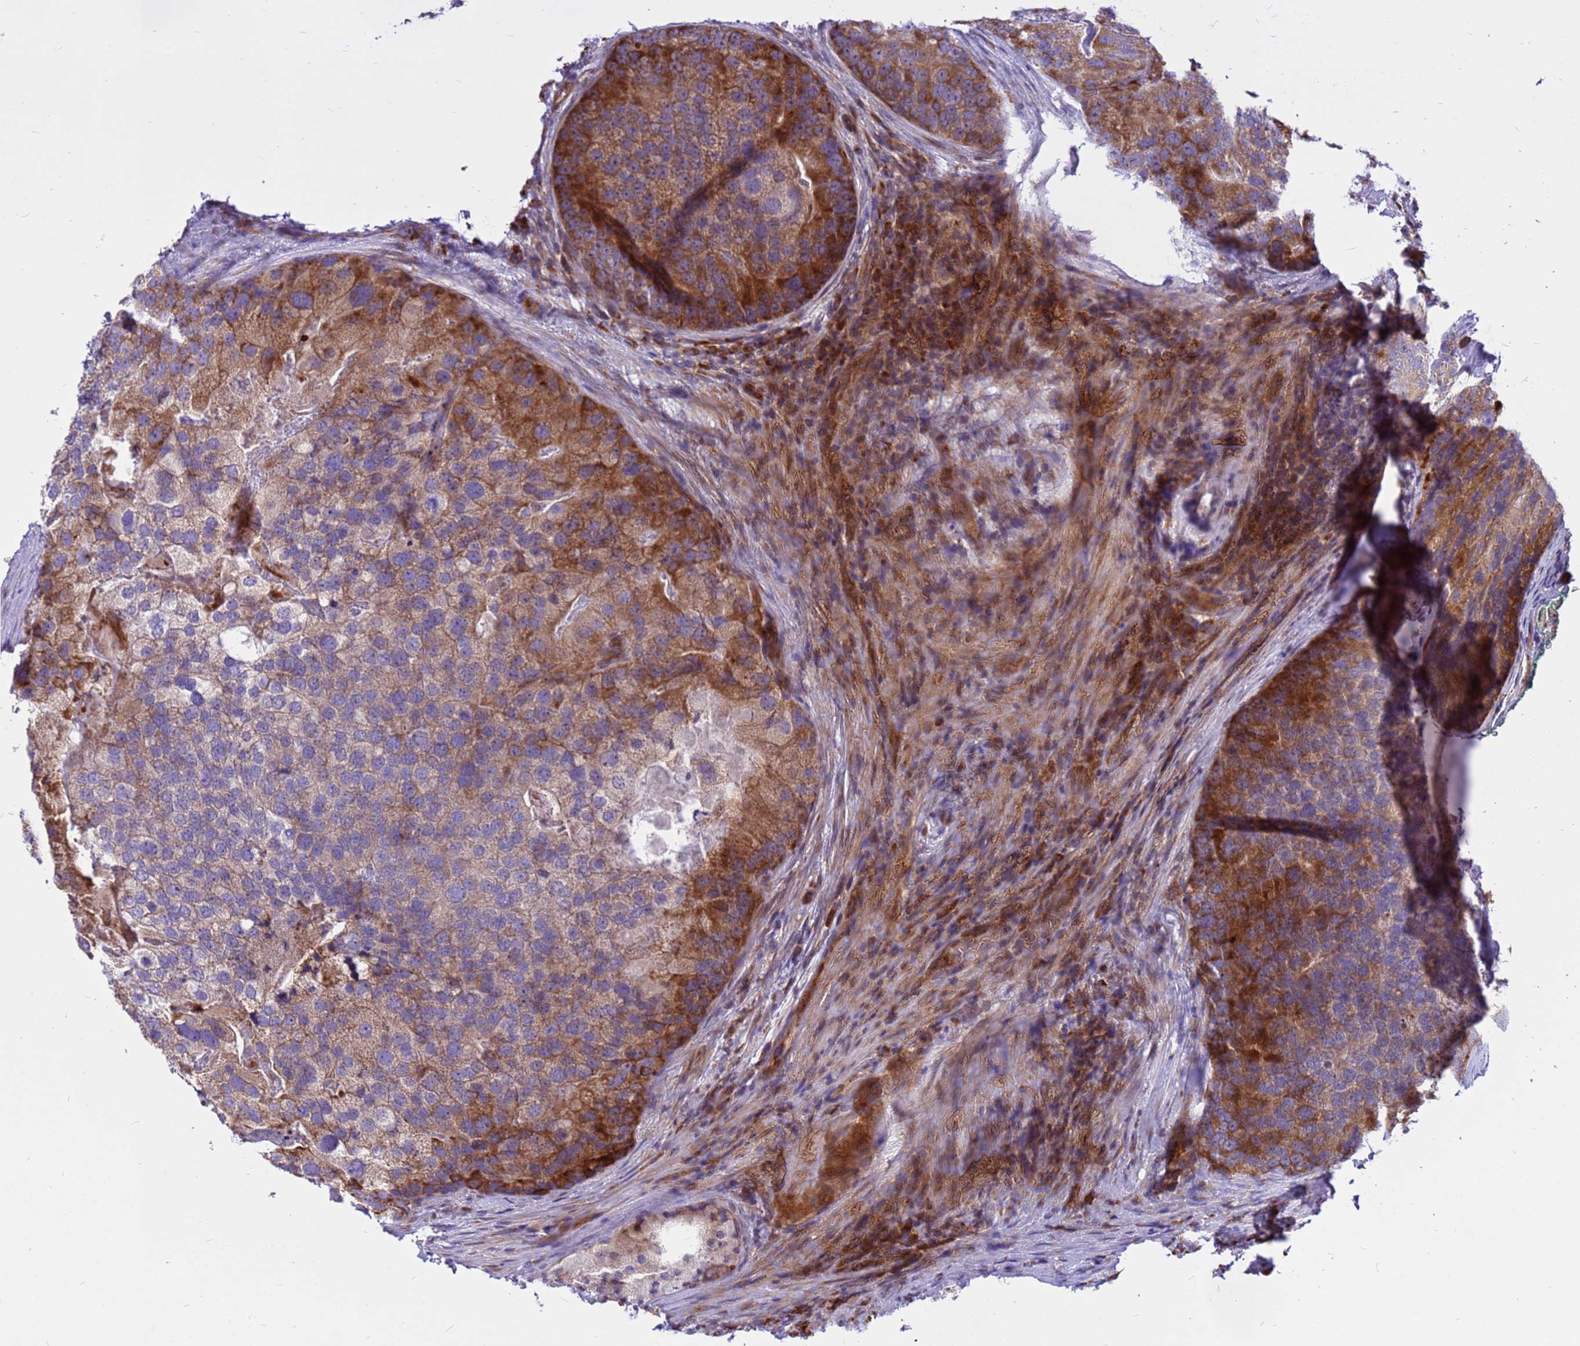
{"staining": {"intensity": "strong", "quantity": "25%-75%", "location": "cytoplasmic/membranous"}, "tissue": "prostate cancer", "cell_type": "Tumor cells", "image_type": "cancer", "snomed": [{"axis": "morphology", "description": "Adenocarcinoma, High grade"}, {"axis": "topography", "description": "Prostate"}], "caption": "High-power microscopy captured an immunohistochemistry histopathology image of prostate adenocarcinoma (high-grade), revealing strong cytoplasmic/membranous positivity in approximately 25%-75% of tumor cells.", "gene": "ZNF669", "patient": {"sex": "male", "age": 62}}